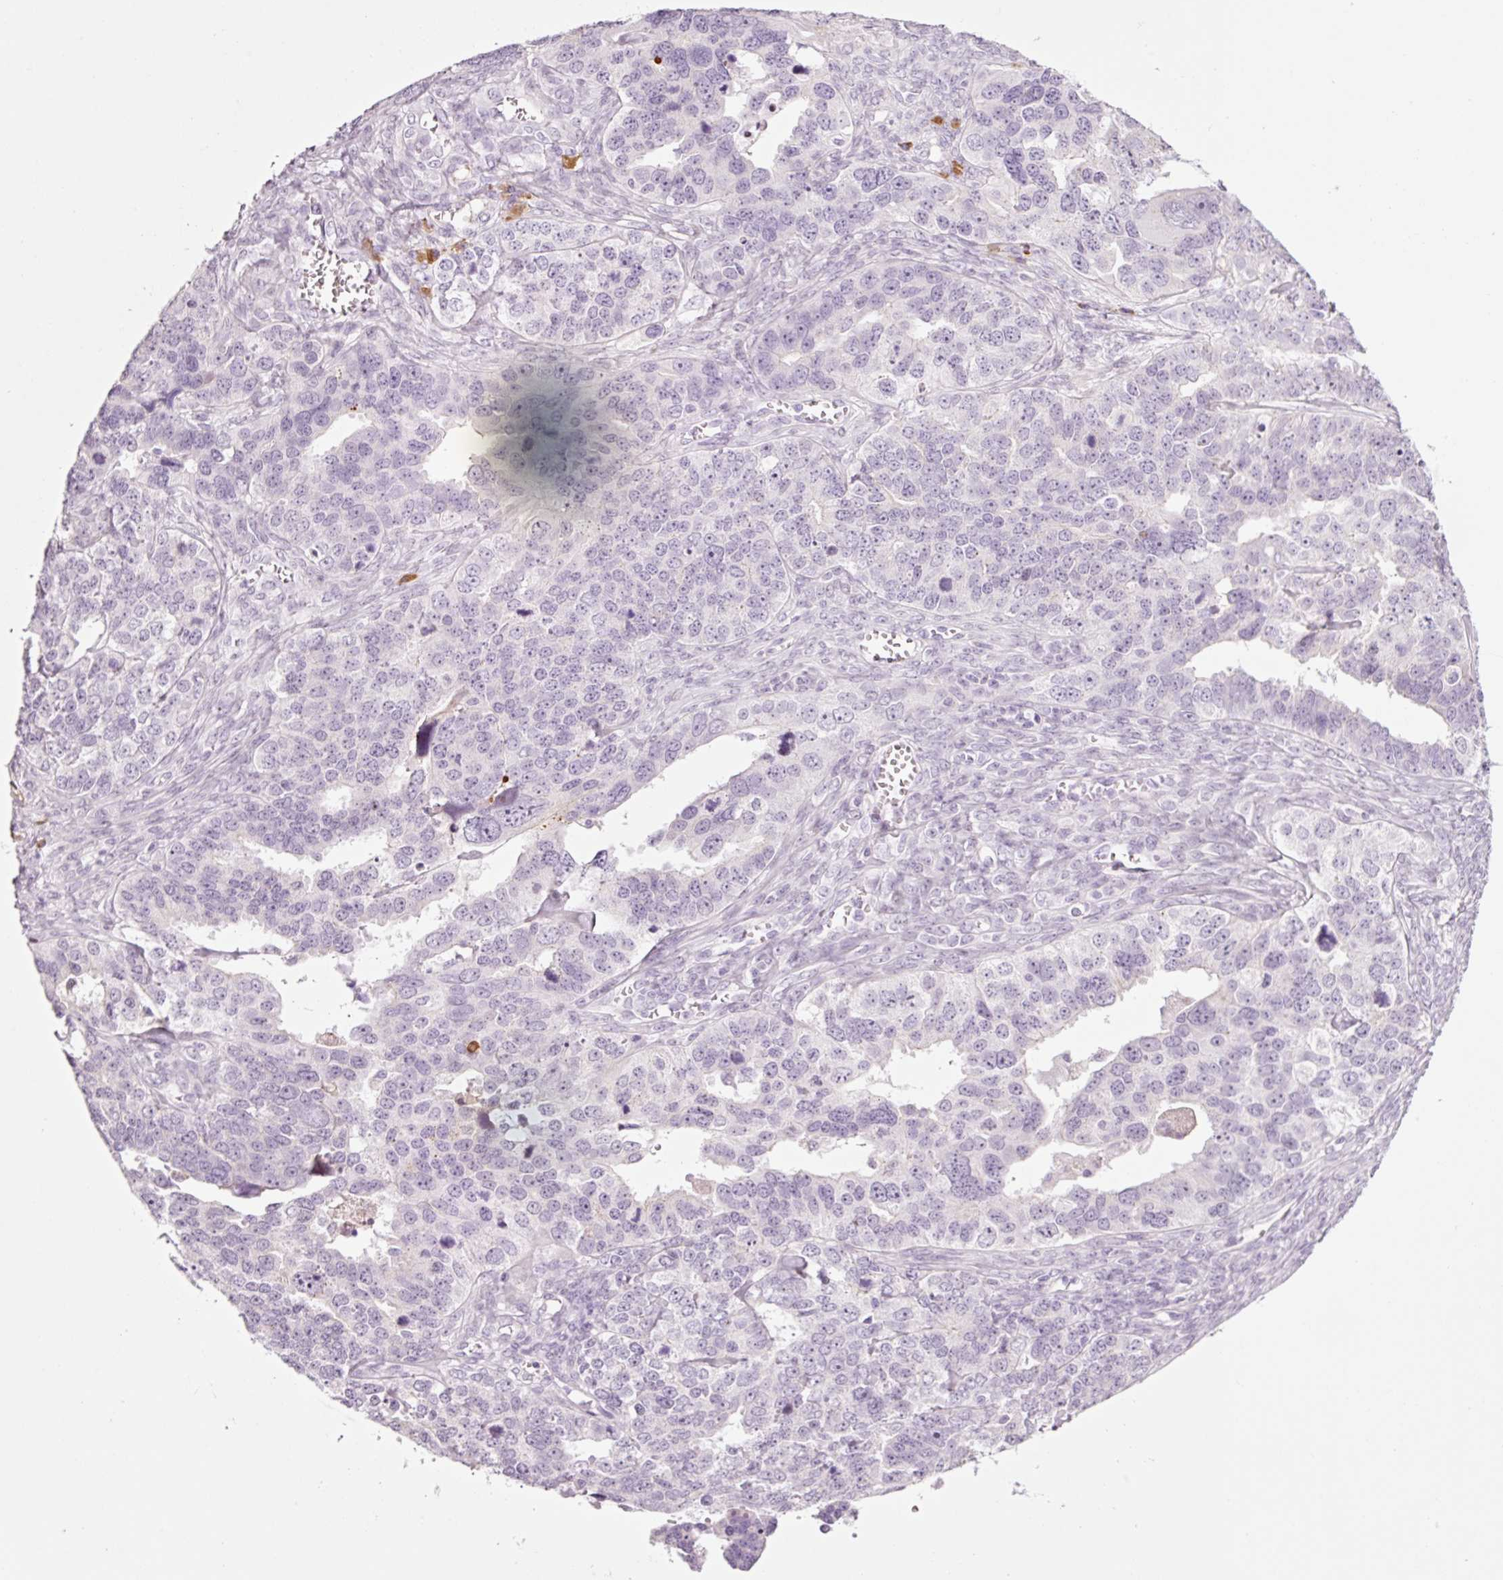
{"staining": {"intensity": "negative", "quantity": "none", "location": "none"}, "tissue": "ovarian cancer", "cell_type": "Tumor cells", "image_type": "cancer", "snomed": [{"axis": "morphology", "description": "Cystadenocarcinoma, serous, NOS"}, {"axis": "topography", "description": "Ovary"}], "caption": "Tumor cells show no significant positivity in ovarian cancer (serous cystadenocarcinoma). (DAB (3,3'-diaminobenzidine) immunohistochemistry visualized using brightfield microscopy, high magnification).", "gene": "KLF1", "patient": {"sex": "female", "age": 76}}